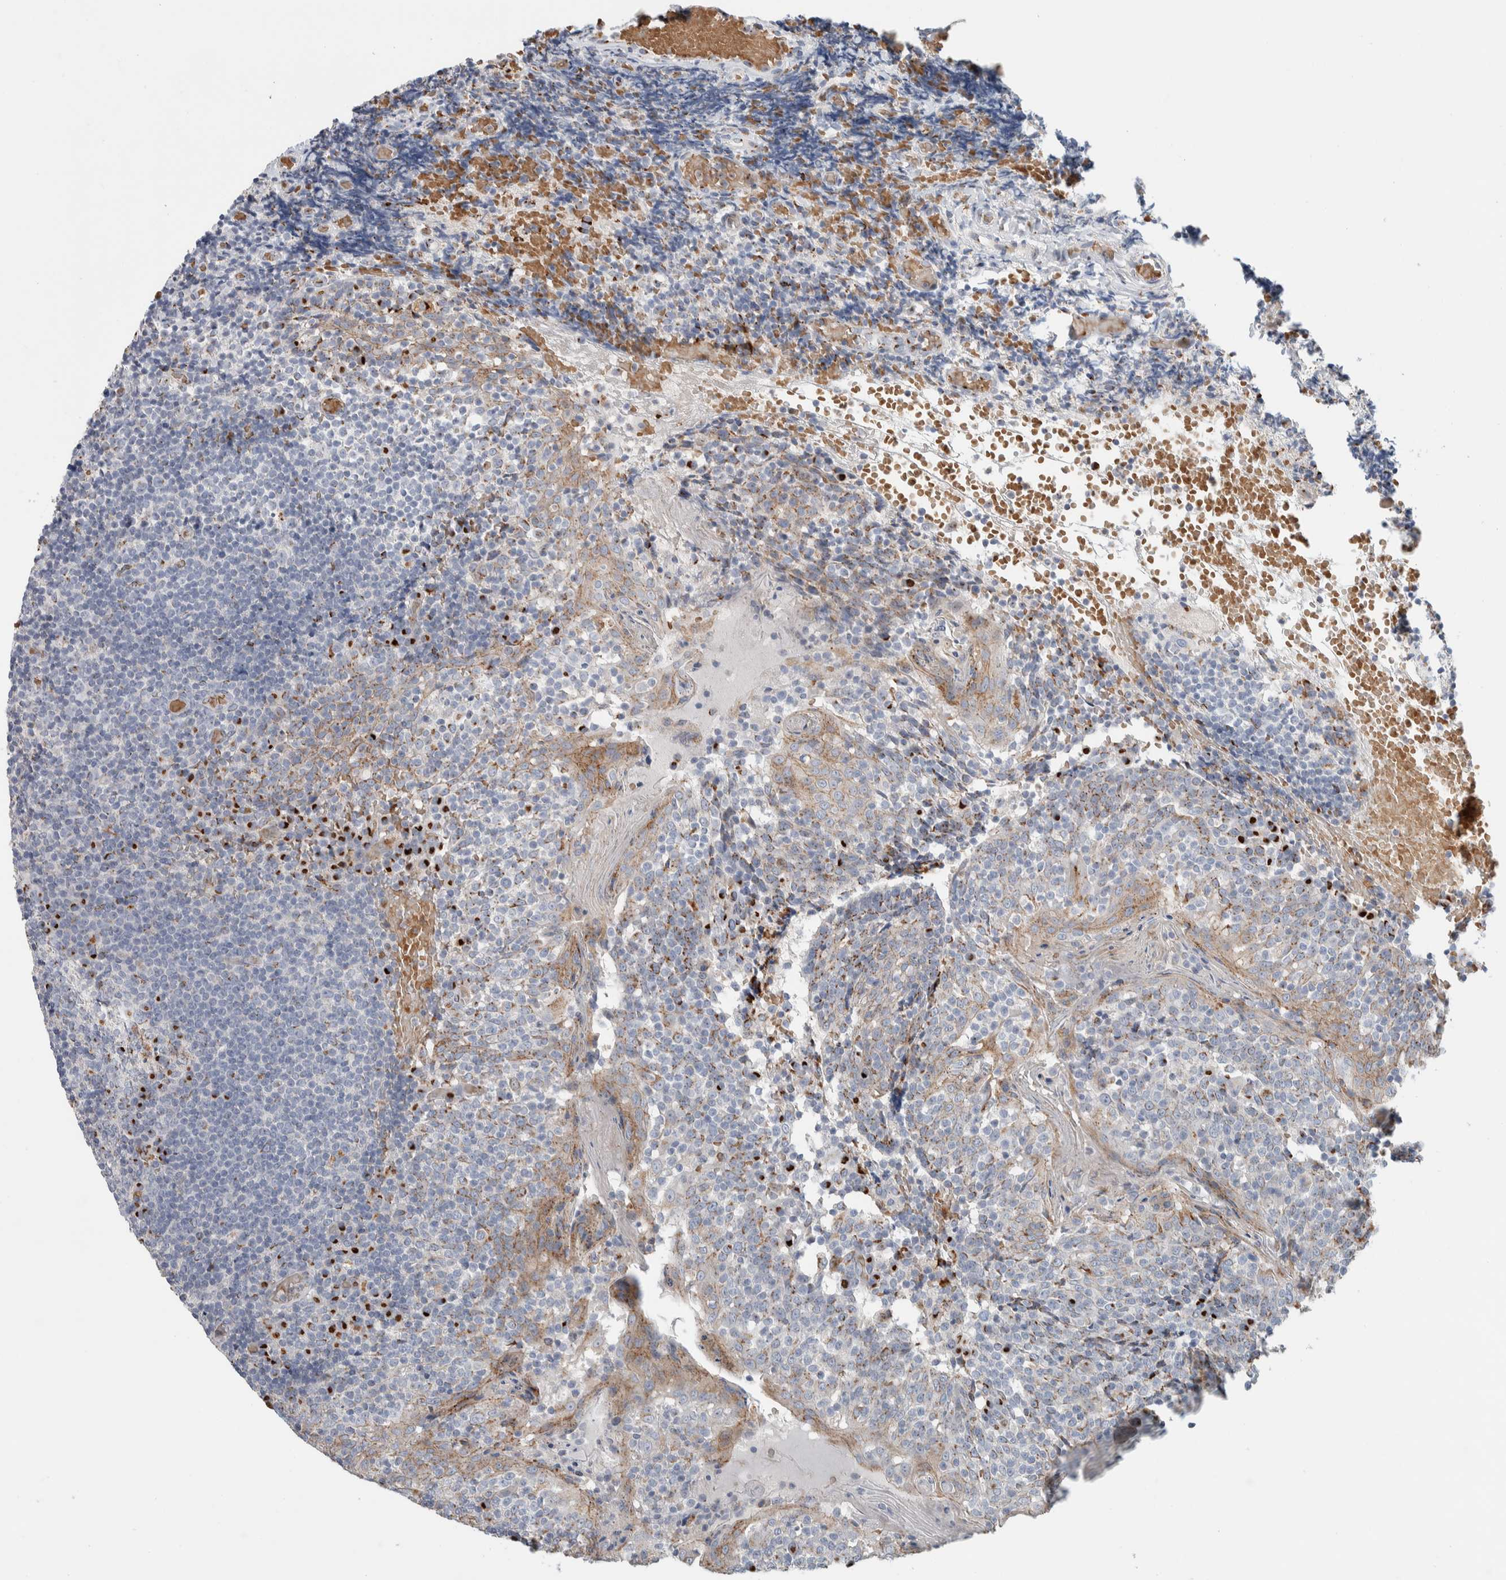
{"staining": {"intensity": "strong", "quantity": "<25%", "location": "cytoplasmic/membranous"}, "tissue": "tonsil", "cell_type": "Germinal center cells", "image_type": "normal", "snomed": [{"axis": "morphology", "description": "Normal tissue, NOS"}, {"axis": "topography", "description": "Tonsil"}], "caption": "Strong cytoplasmic/membranous expression is present in about <25% of germinal center cells in unremarkable tonsil. (IHC, brightfield microscopy, high magnification).", "gene": "SLC38A10", "patient": {"sex": "female", "age": 19}}